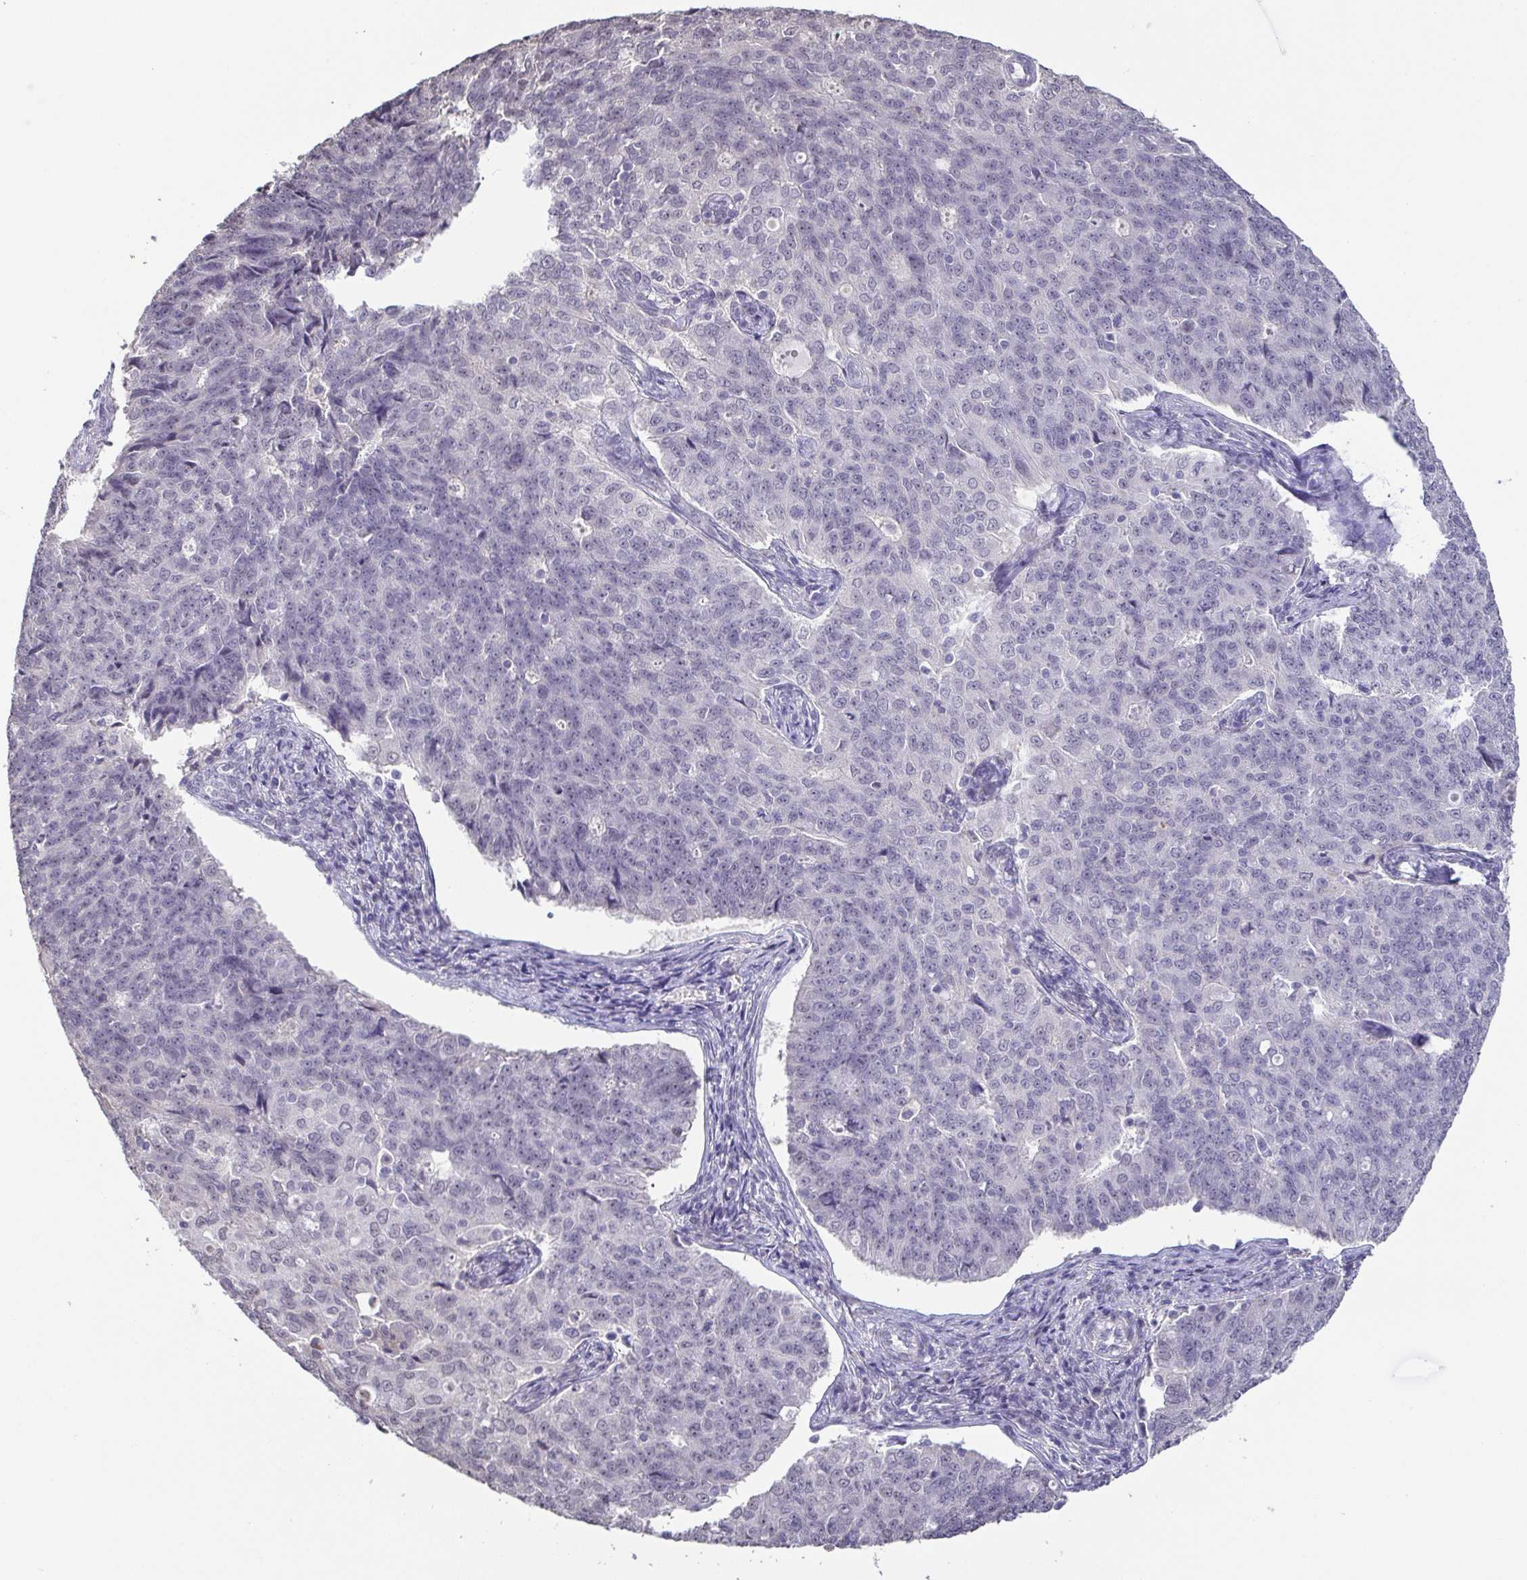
{"staining": {"intensity": "negative", "quantity": "none", "location": "none"}, "tissue": "endometrial cancer", "cell_type": "Tumor cells", "image_type": "cancer", "snomed": [{"axis": "morphology", "description": "Adenocarcinoma, NOS"}, {"axis": "topography", "description": "Endometrium"}], "caption": "Immunohistochemistry (IHC) of adenocarcinoma (endometrial) displays no positivity in tumor cells.", "gene": "NEFH", "patient": {"sex": "female", "age": 43}}